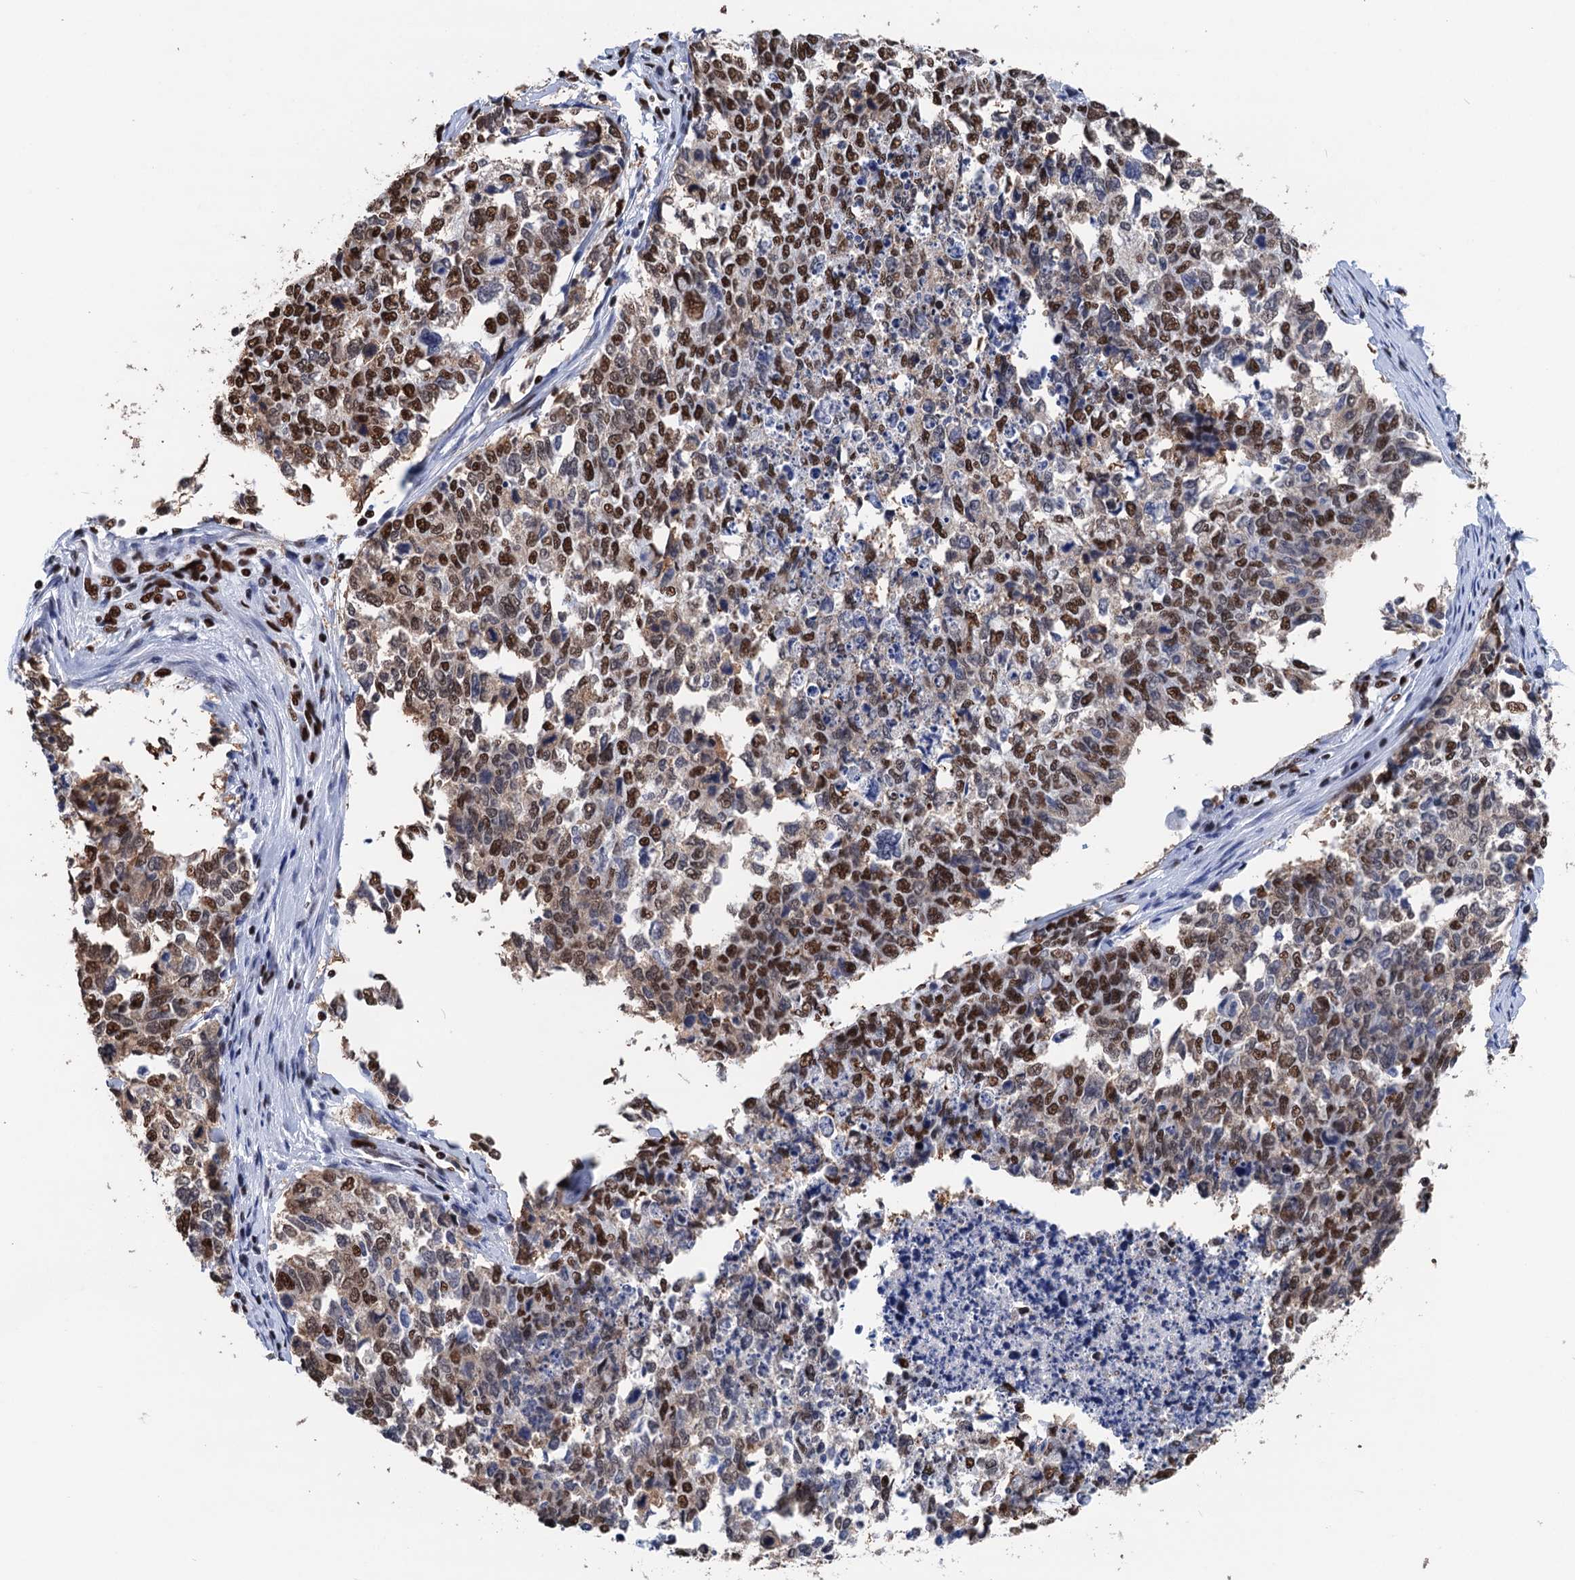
{"staining": {"intensity": "moderate", "quantity": "25%-75%", "location": "nuclear"}, "tissue": "cervical cancer", "cell_type": "Tumor cells", "image_type": "cancer", "snomed": [{"axis": "morphology", "description": "Squamous cell carcinoma, NOS"}, {"axis": "topography", "description": "Cervix"}], "caption": "The immunohistochemical stain labels moderate nuclear expression in tumor cells of cervical squamous cell carcinoma tissue.", "gene": "UBA2", "patient": {"sex": "female", "age": 63}}